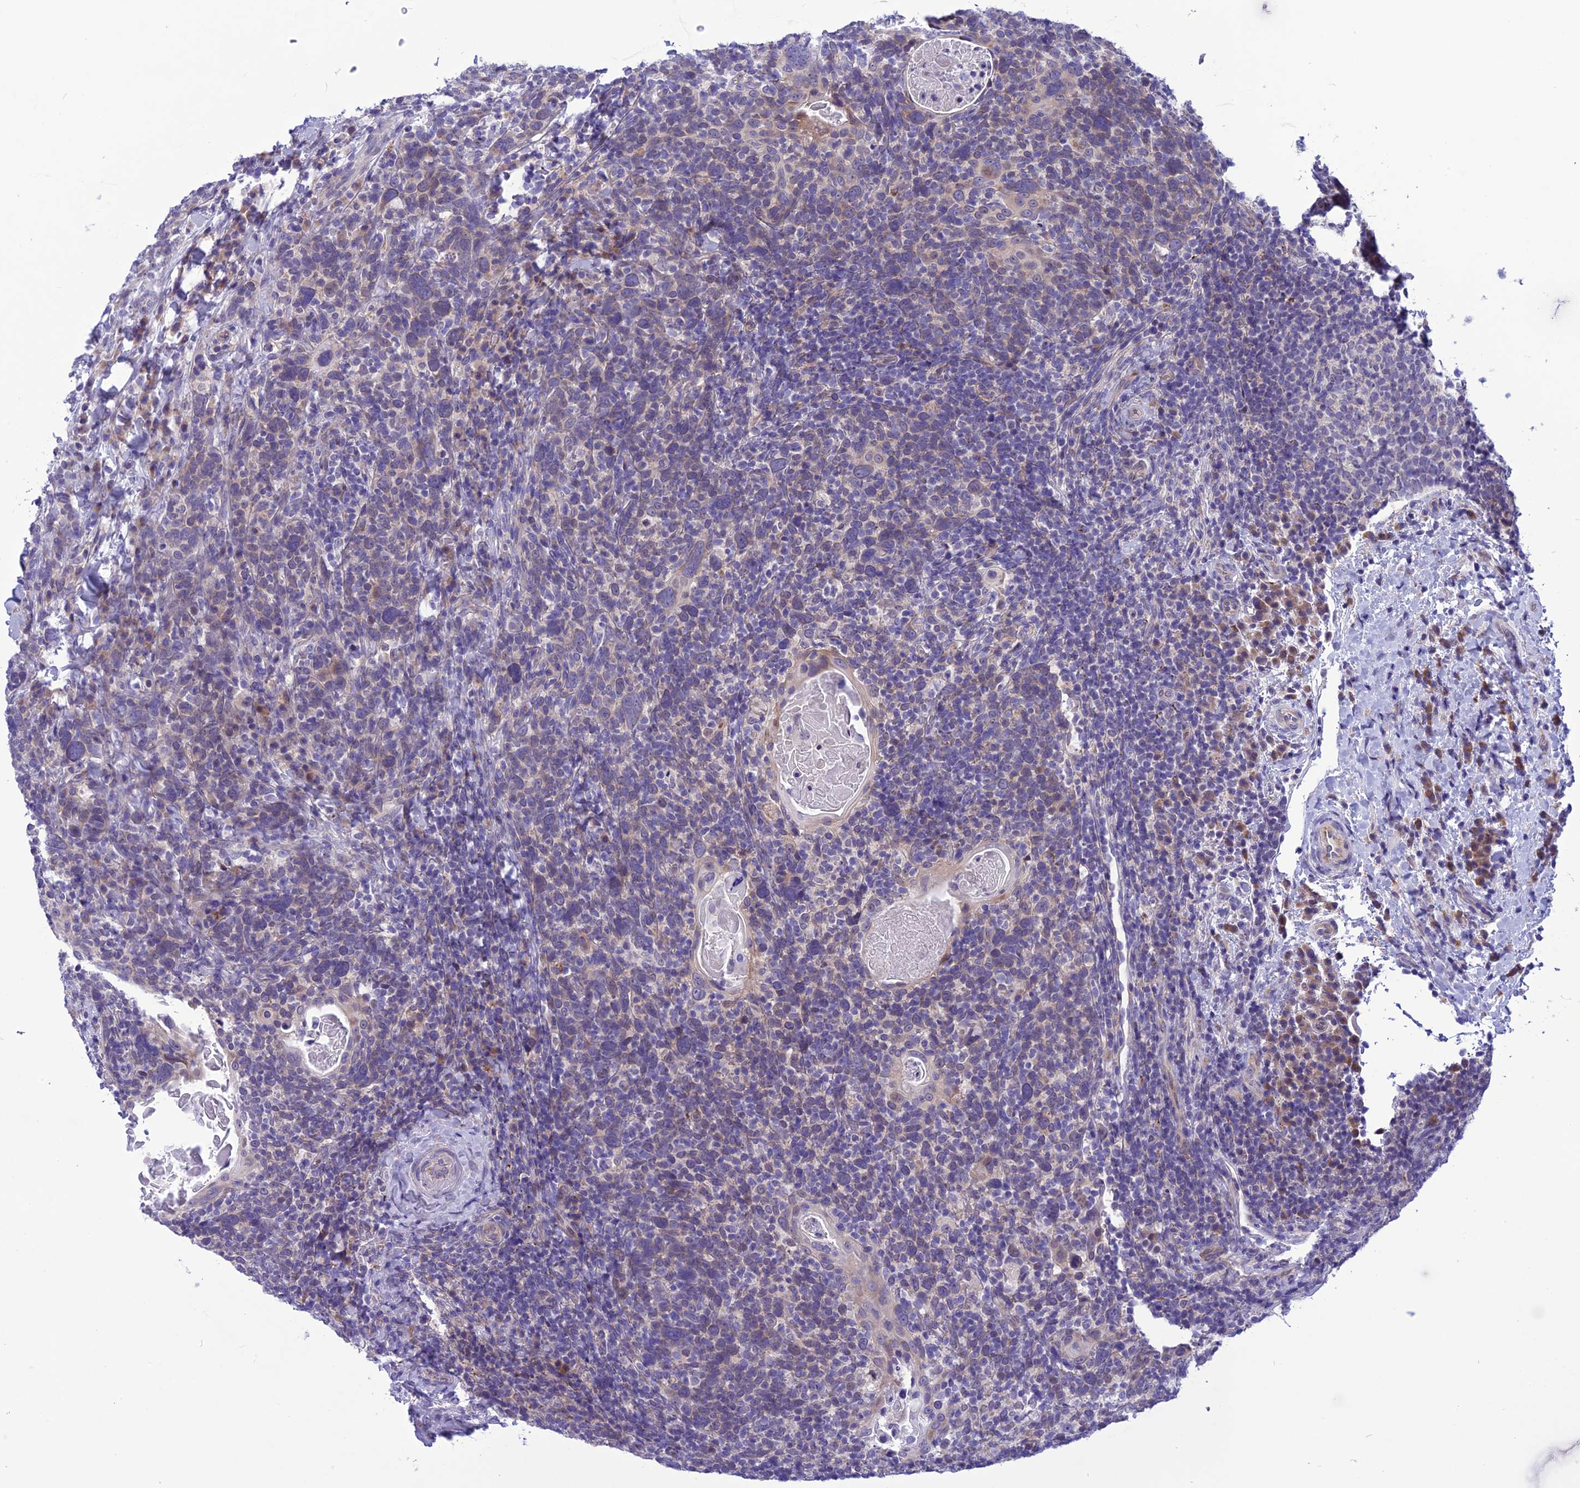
{"staining": {"intensity": "weak", "quantity": "<25%", "location": "cytoplasmic/membranous"}, "tissue": "head and neck cancer", "cell_type": "Tumor cells", "image_type": "cancer", "snomed": [{"axis": "morphology", "description": "Squamous cell carcinoma, NOS"}, {"axis": "morphology", "description": "Squamous cell carcinoma, metastatic, NOS"}, {"axis": "topography", "description": "Lymph node"}, {"axis": "topography", "description": "Head-Neck"}], "caption": "Human head and neck cancer (squamous cell carcinoma) stained for a protein using IHC reveals no expression in tumor cells.", "gene": "PSMF1", "patient": {"sex": "male", "age": 62}}